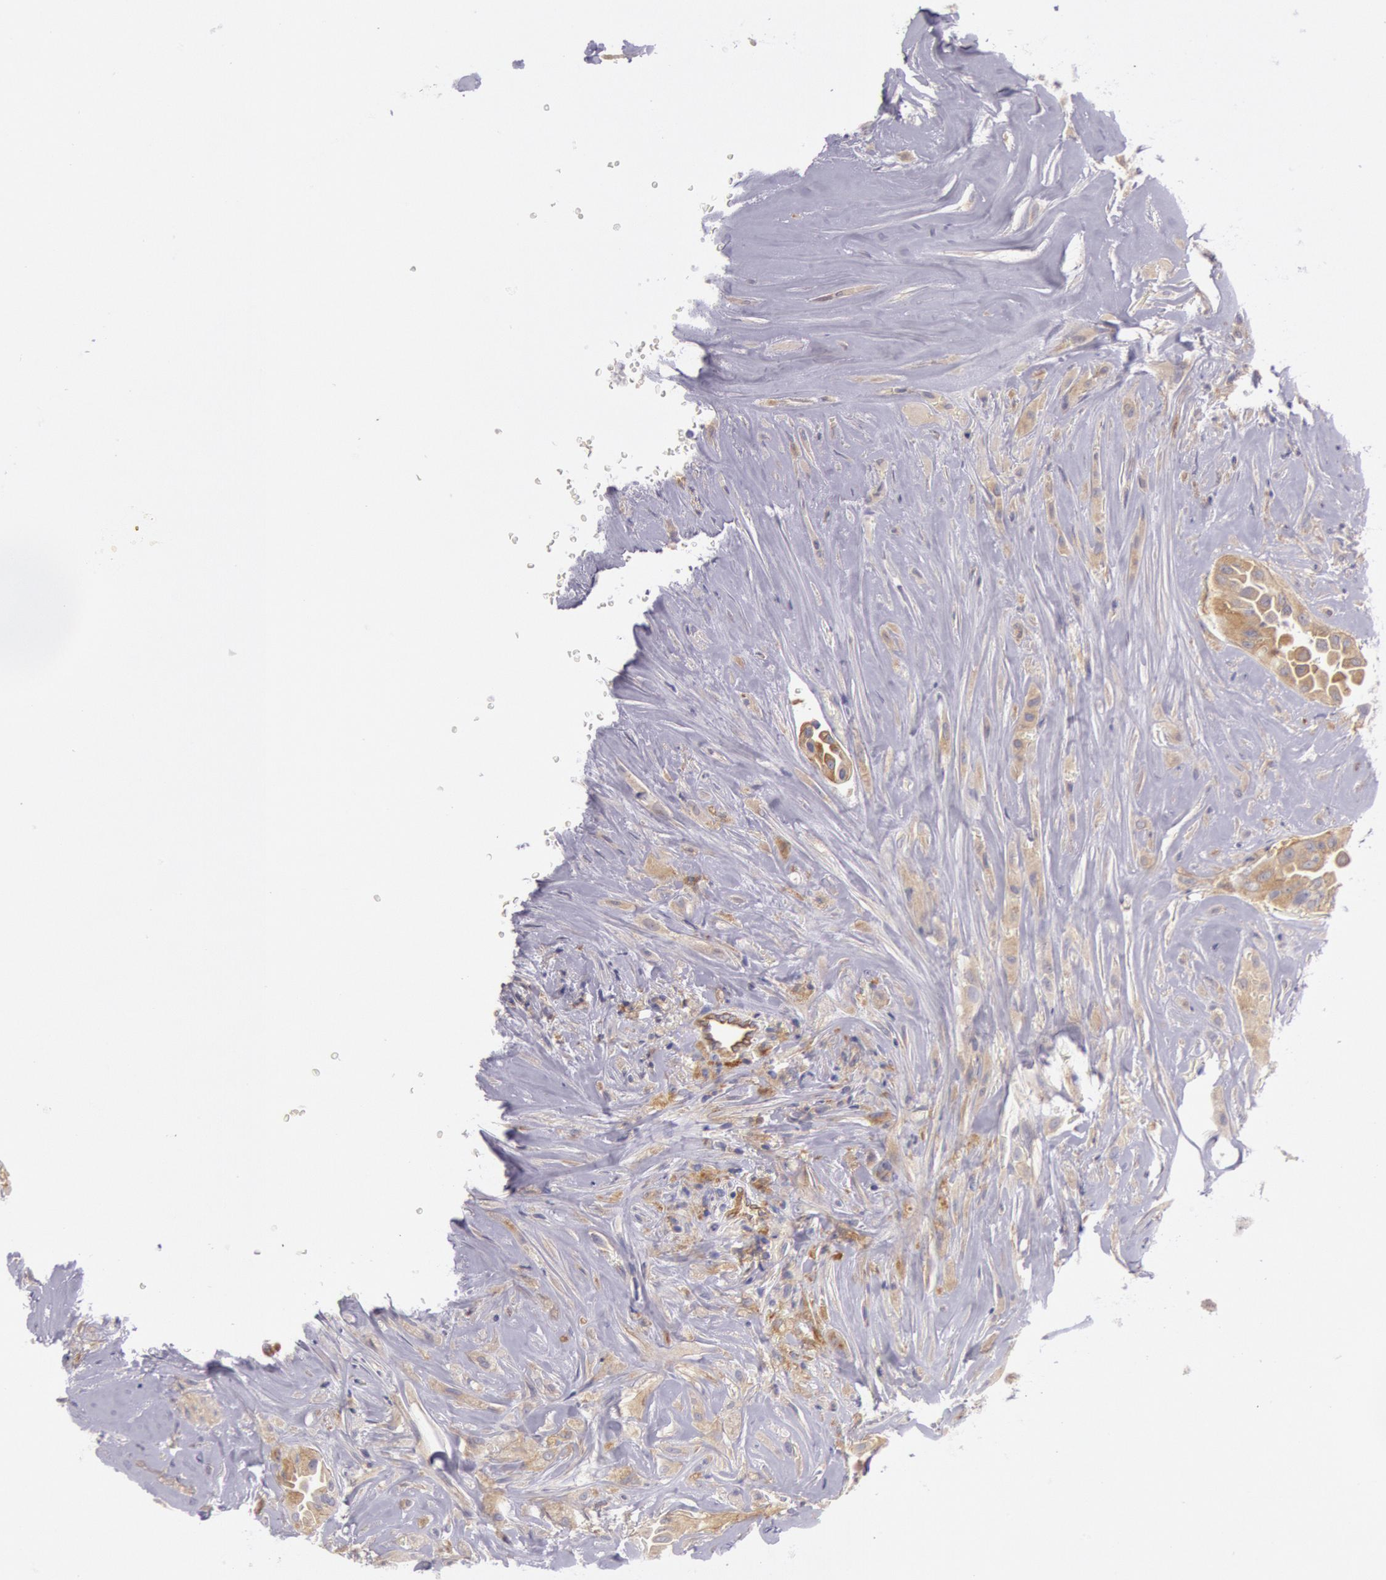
{"staining": {"intensity": "weak", "quantity": "25%-75%", "location": "cytoplasmic/membranous"}, "tissue": "thyroid cancer", "cell_type": "Tumor cells", "image_type": "cancer", "snomed": [{"axis": "morphology", "description": "Papillary adenocarcinoma, NOS"}, {"axis": "topography", "description": "Thyroid gland"}], "caption": "Thyroid papillary adenocarcinoma tissue reveals weak cytoplasmic/membranous positivity in about 25%-75% of tumor cells, visualized by immunohistochemistry.", "gene": "MYO5A", "patient": {"sex": "male", "age": 87}}